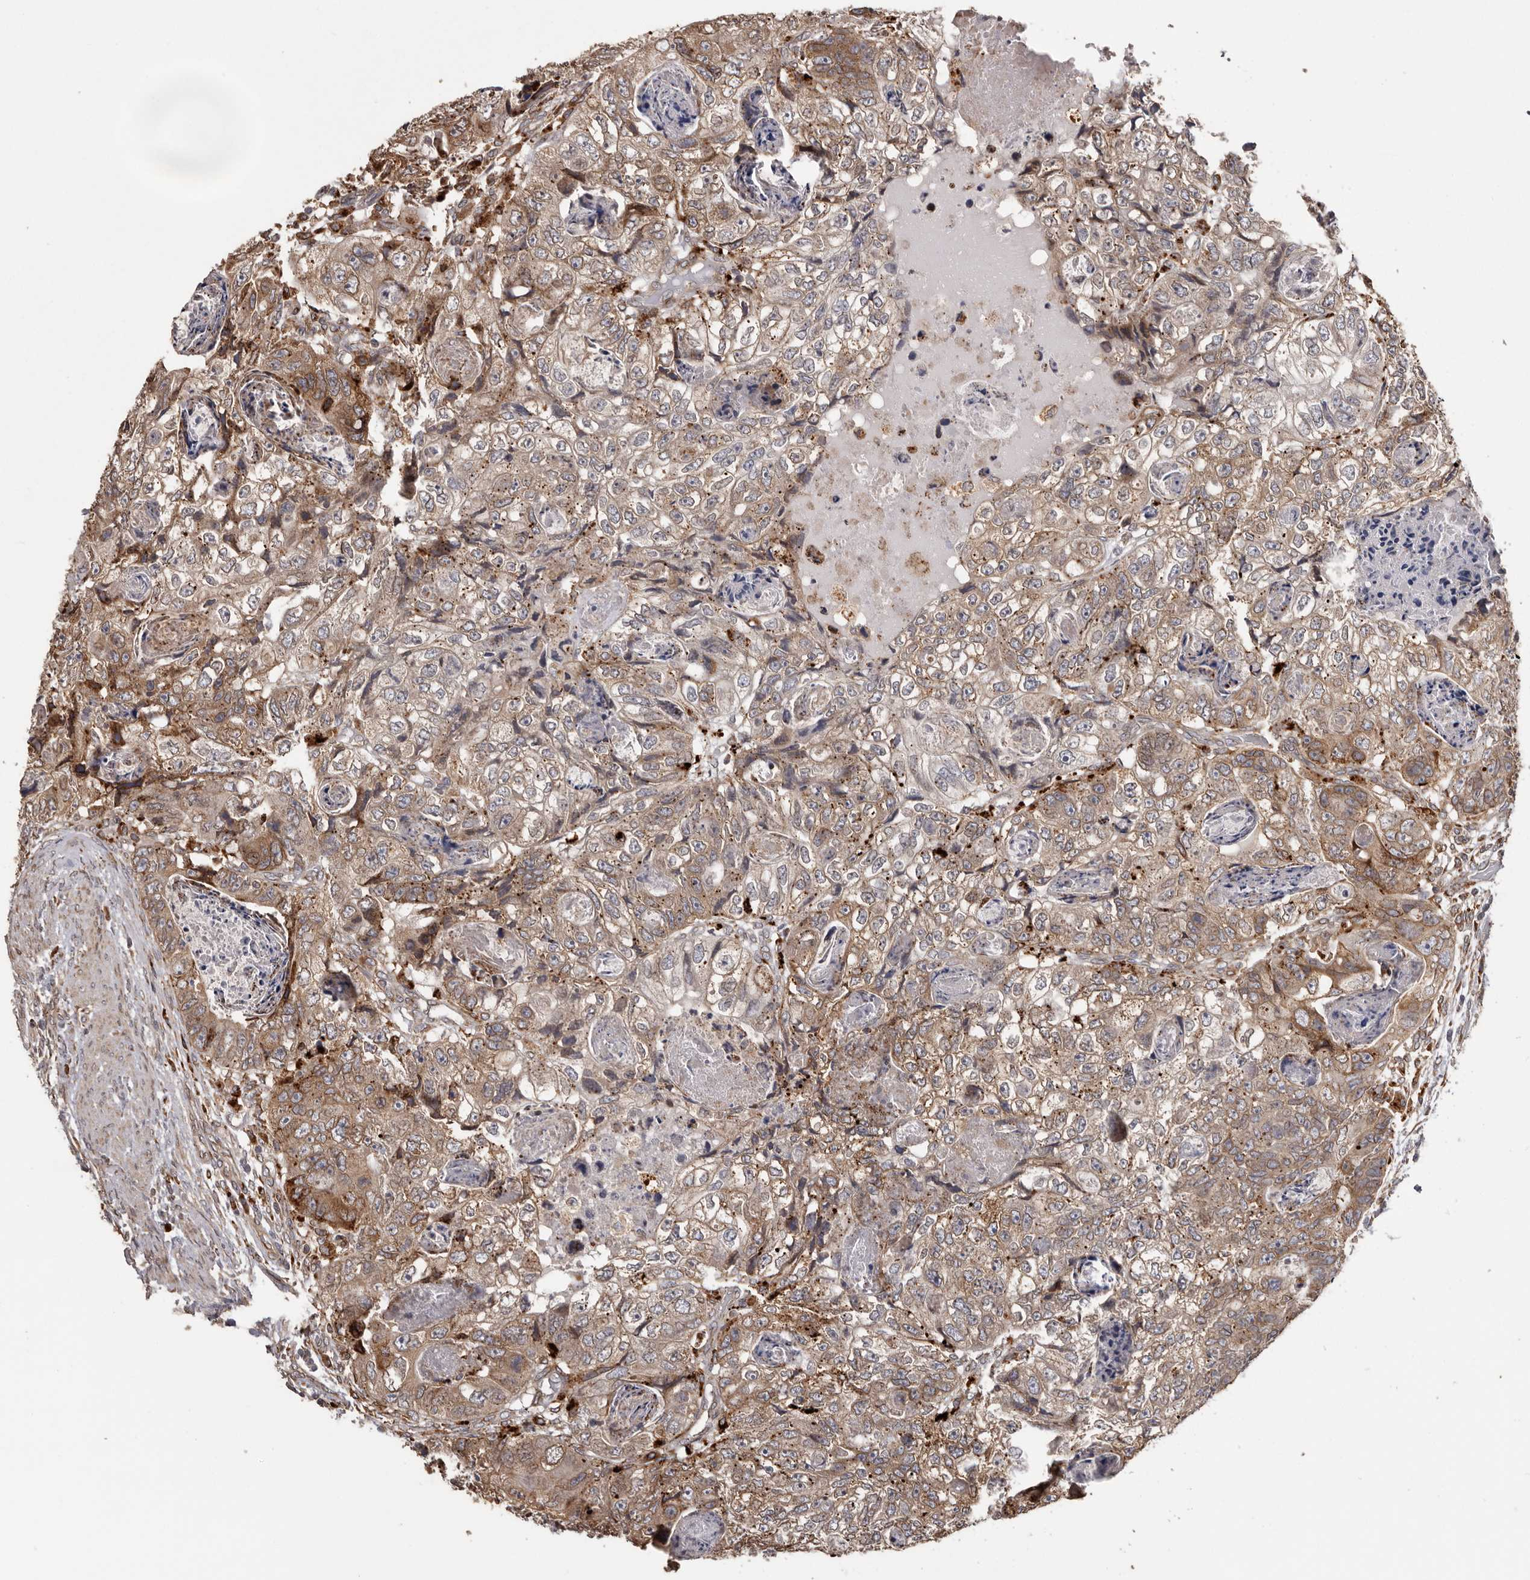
{"staining": {"intensity": "moderate", "quantity": ">75%", "location": "cytoplasmic/membranous"}, "tissue": "colorectal cancer", "cell_type": "Tumor cells", "image_type": "cancer", "snomed": [{"axis": "morphology", "description": "Adenocarcinoma, NOS"}, {"axis": "topography", "description": "Rectum"}], "caption": "Colorectal cancer was stained to show a protein in brown. There is medium levels of moderate cytoplasmic/membranous positivity in approximately >75% of tumor cells.", "gene": "NUP43", "patient": {"sex": "male", "age": 59}}